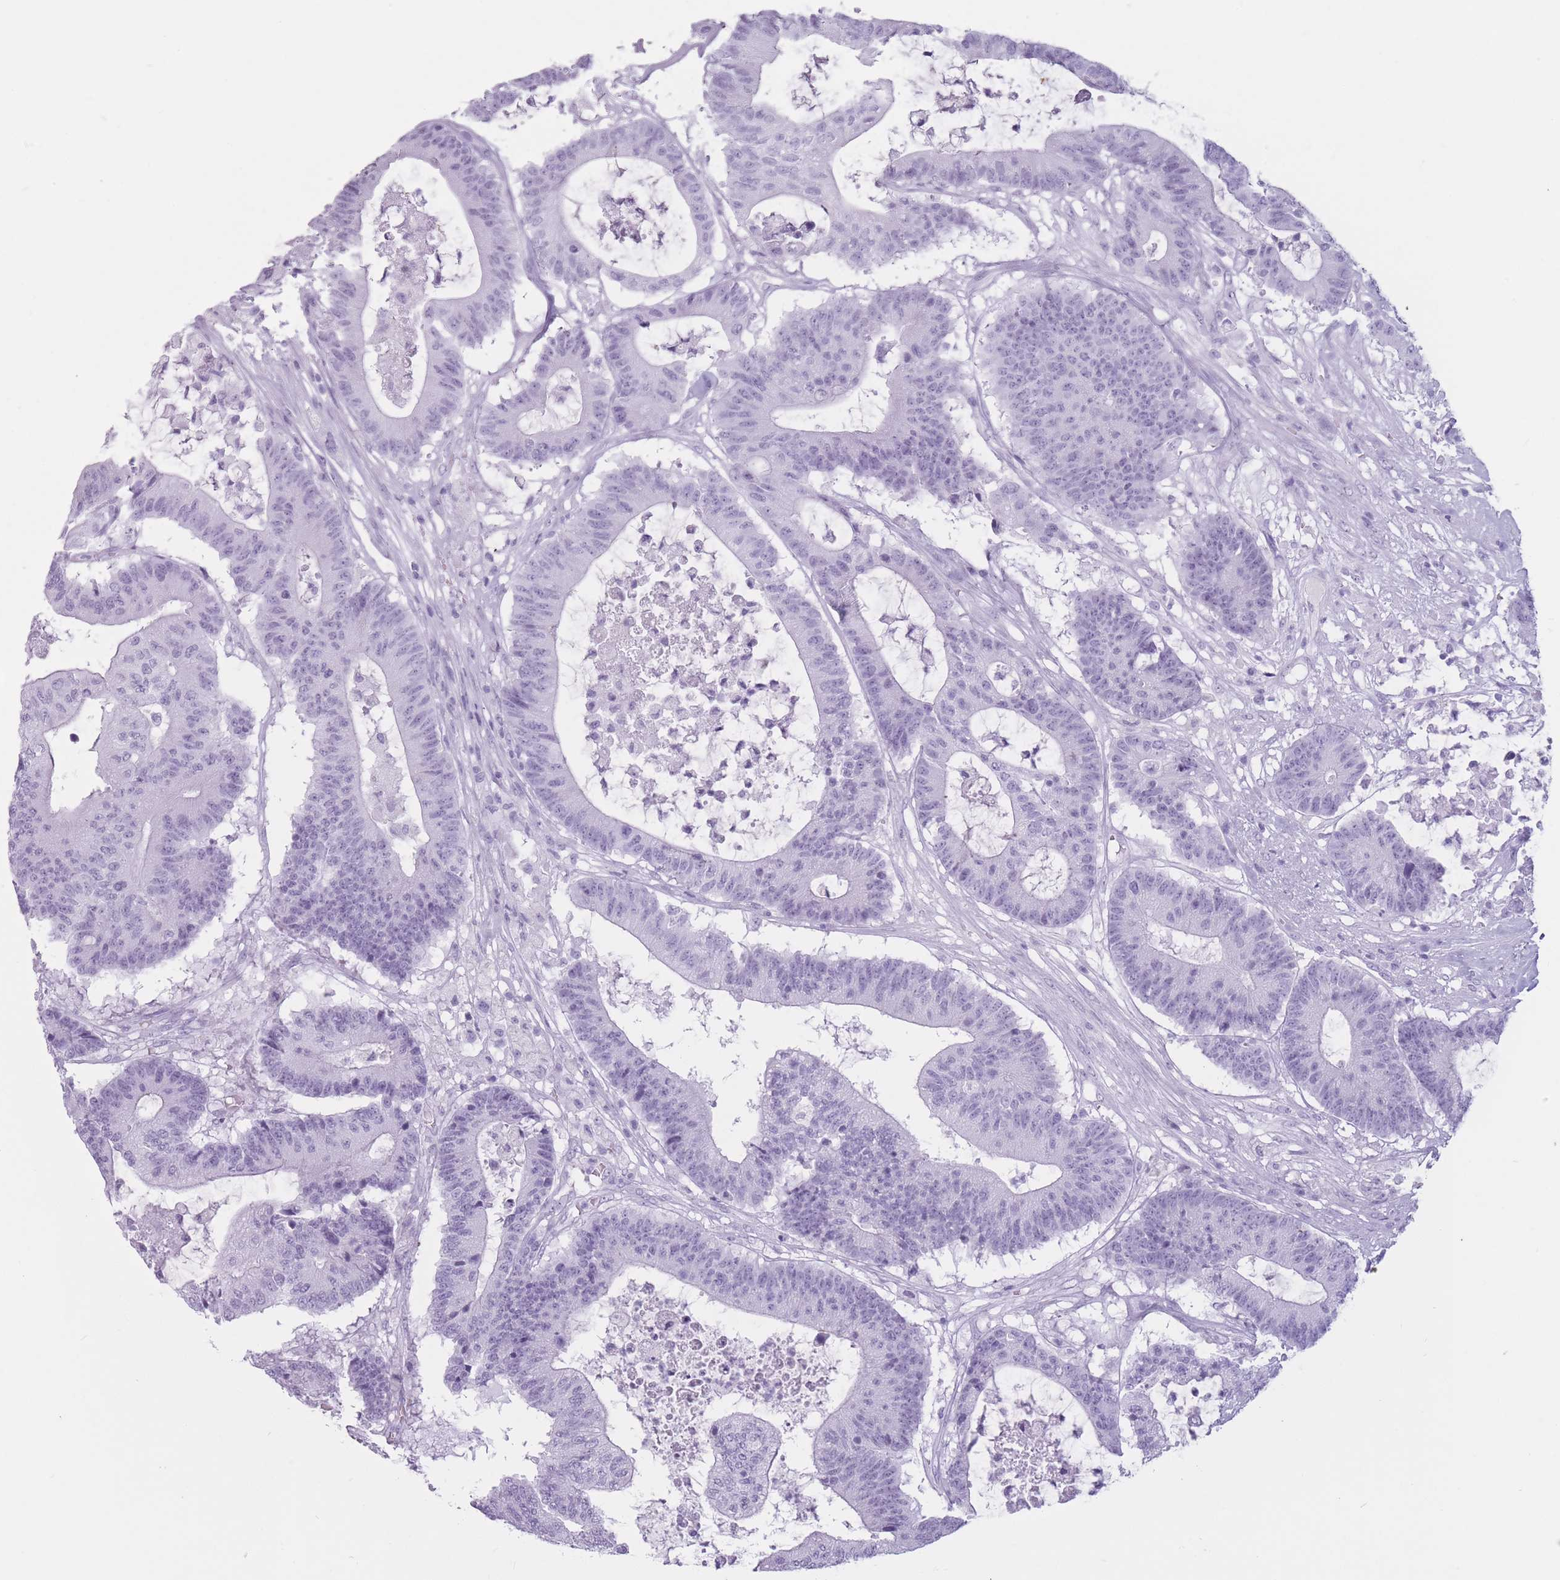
{"staining": {"intensity": "negative", "quantity": "none", "location": "none"}, "tissue": "colorectal cancer", "cell_type": "Tumor cells", "image_type": "cancer", "snomed": [{"axis": "morphology", "description": "Adenocarcinoma, NOS"}, {"axis": "topography", "description": "Colon"}], "caption": "There is no significant staining in tumor cells of colorectal cancer (adenocarcinoma).", "gene": "PNMA3", "patient": {"sex": "female", "age": 84}}